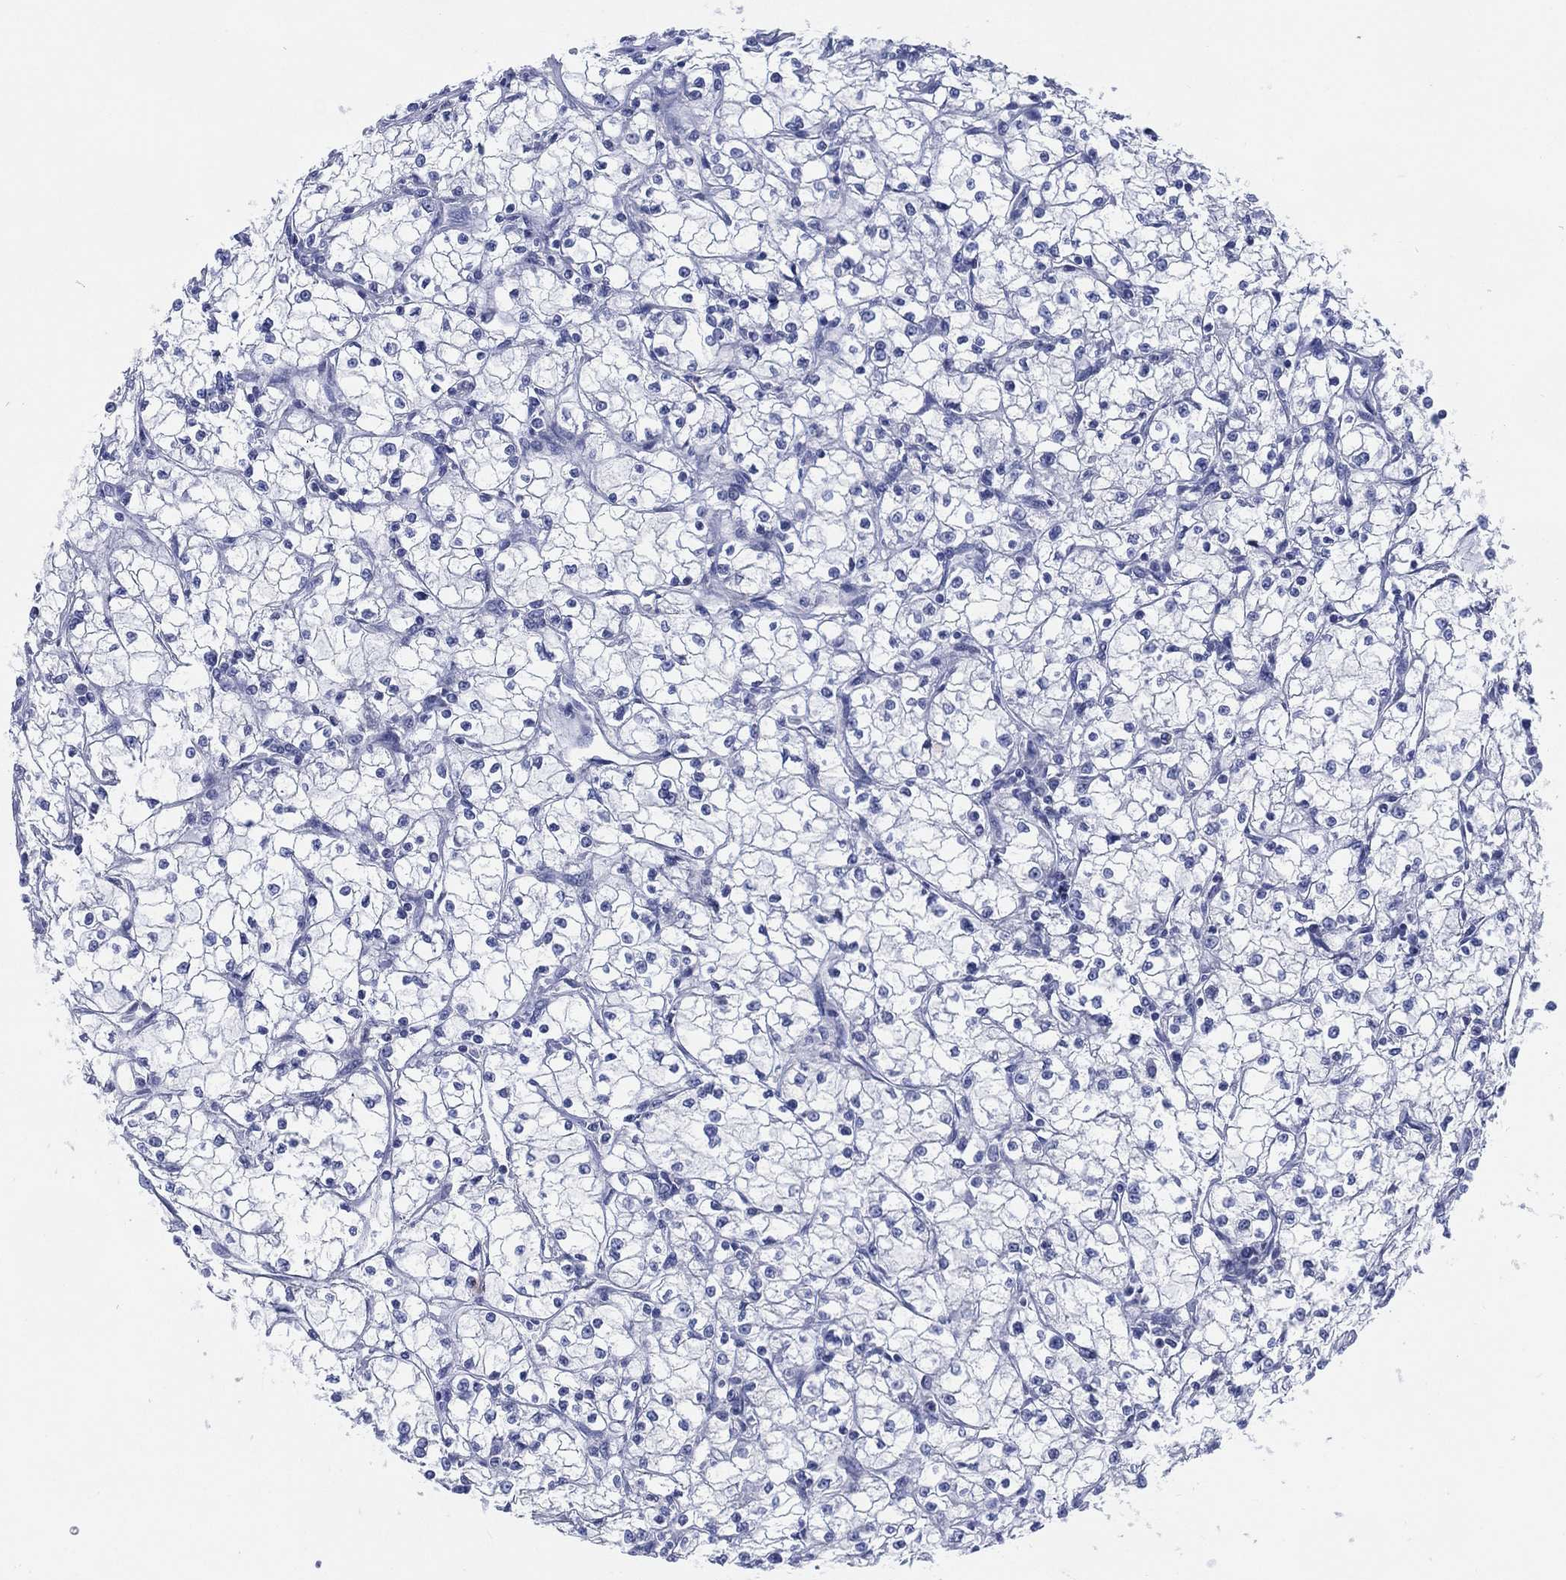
{"staining": {"intensity": "negative", "quantity": "none", "location": "none"}, "tissue": "renal cancer", "cell_type": "Tumor cells", "image_type": "cancer", "snomed": [{"axis": "morphology", "description": "Adenocarcinoma, NOS"}, {"axis": "topography", "description": "Kidney"}], "caption": "IHC micrograph of neoplastic tissue: human adenocarcinoma (renal) stained with DAB shows no significant protein expression in tumor cells.", "gene": "ADAD2", "patient": {"sex": "male", "age": 67}}